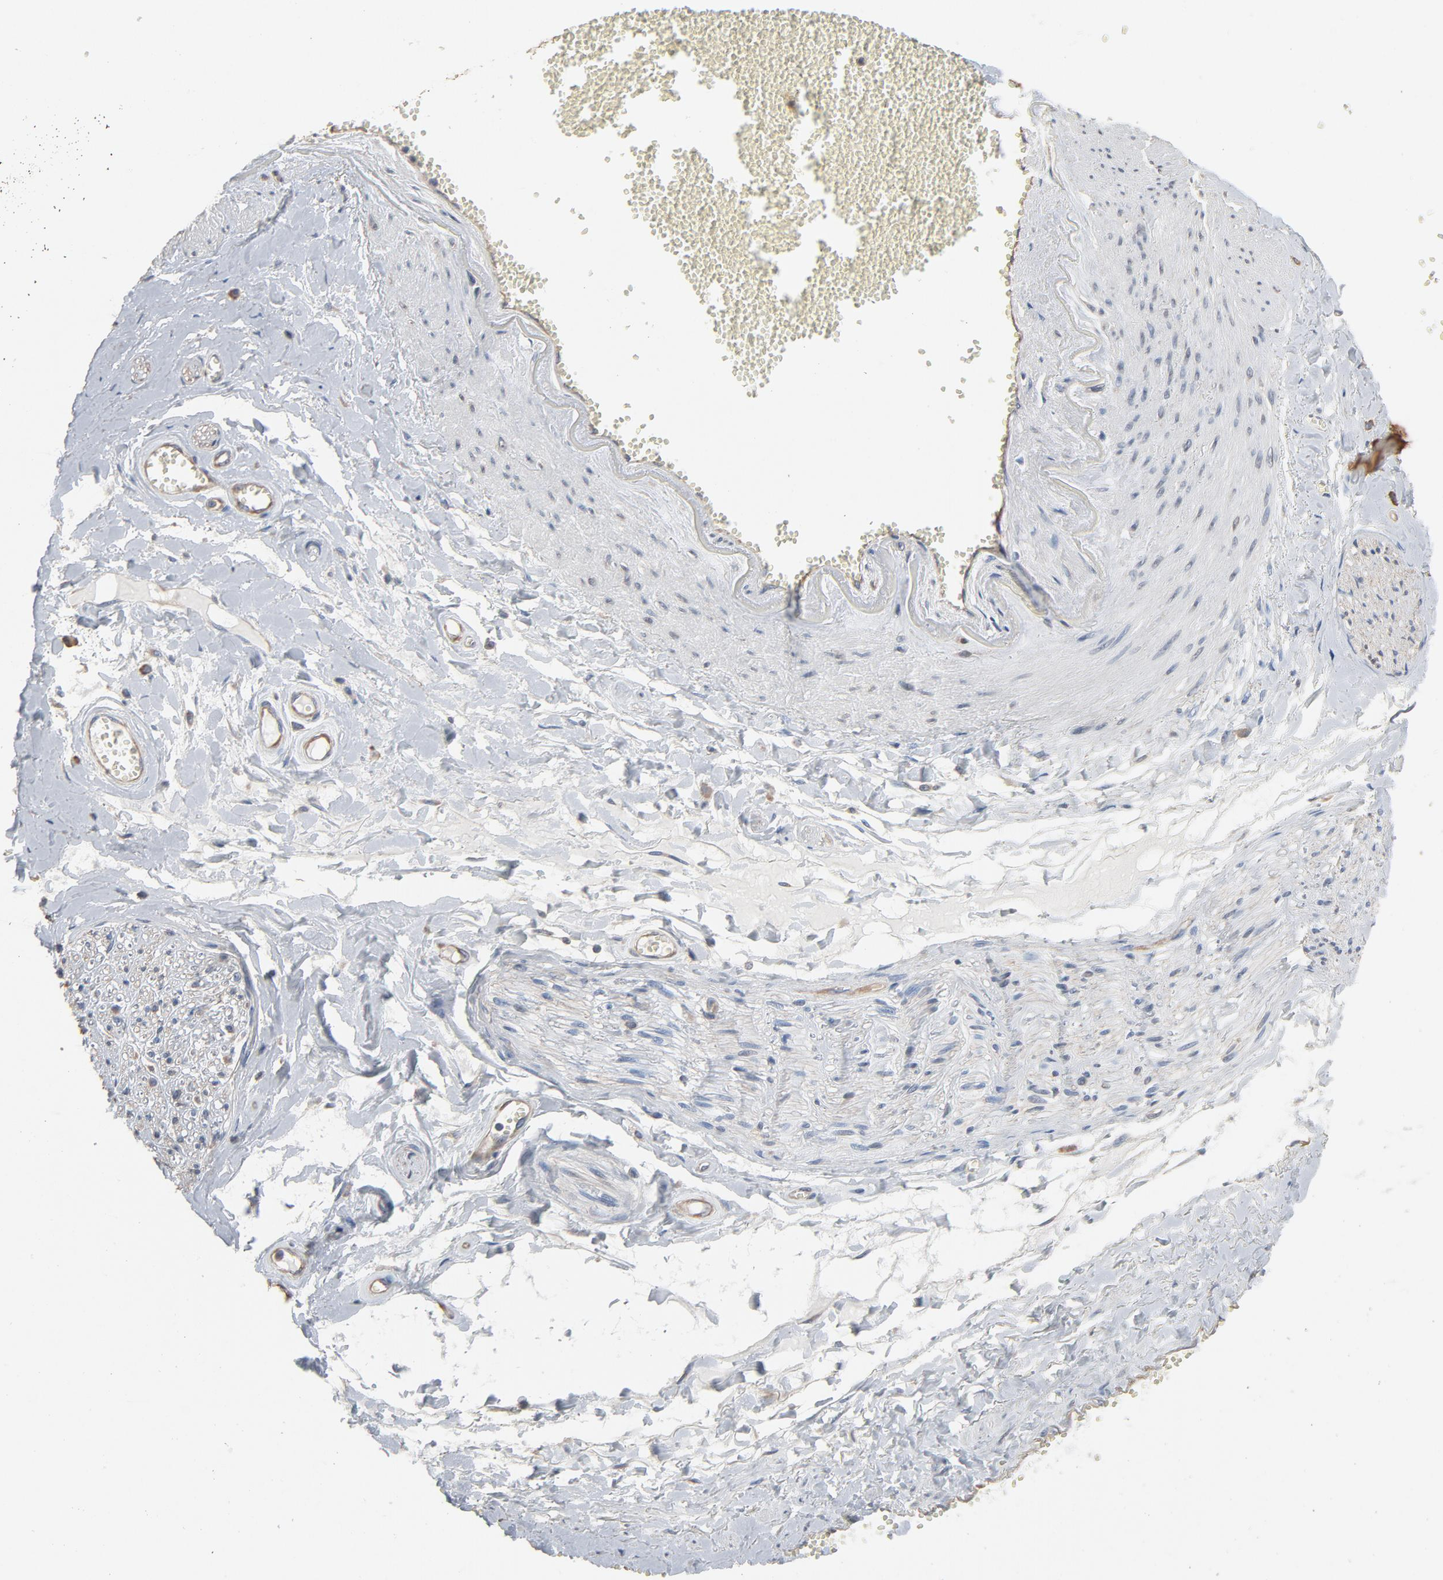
{"staining": {"intensity": "moderate", "quantity": ">75%", "location": "nuclear"}, "tissue": "adipose tissue", "cell_type": "Adipocytes", "image_type": "normal", "snomed": [{"axis": "morphology", "description": "Normal tissue, NOS"}, {"axis": "morphology", "description": "Inflammation, NOS"}, {"axis": "topography", "description": "Salivary gland"}, {"axis": "topography", "description": "Peripheral nerve tissue"}], "caption": "Moderate nuclear positivity for a protein is seen in approximately >75% of adipocytes of normal adipose tissue using IHC.", "gene": "SOX6", "patient": {"sex": "female", "age": 75}}